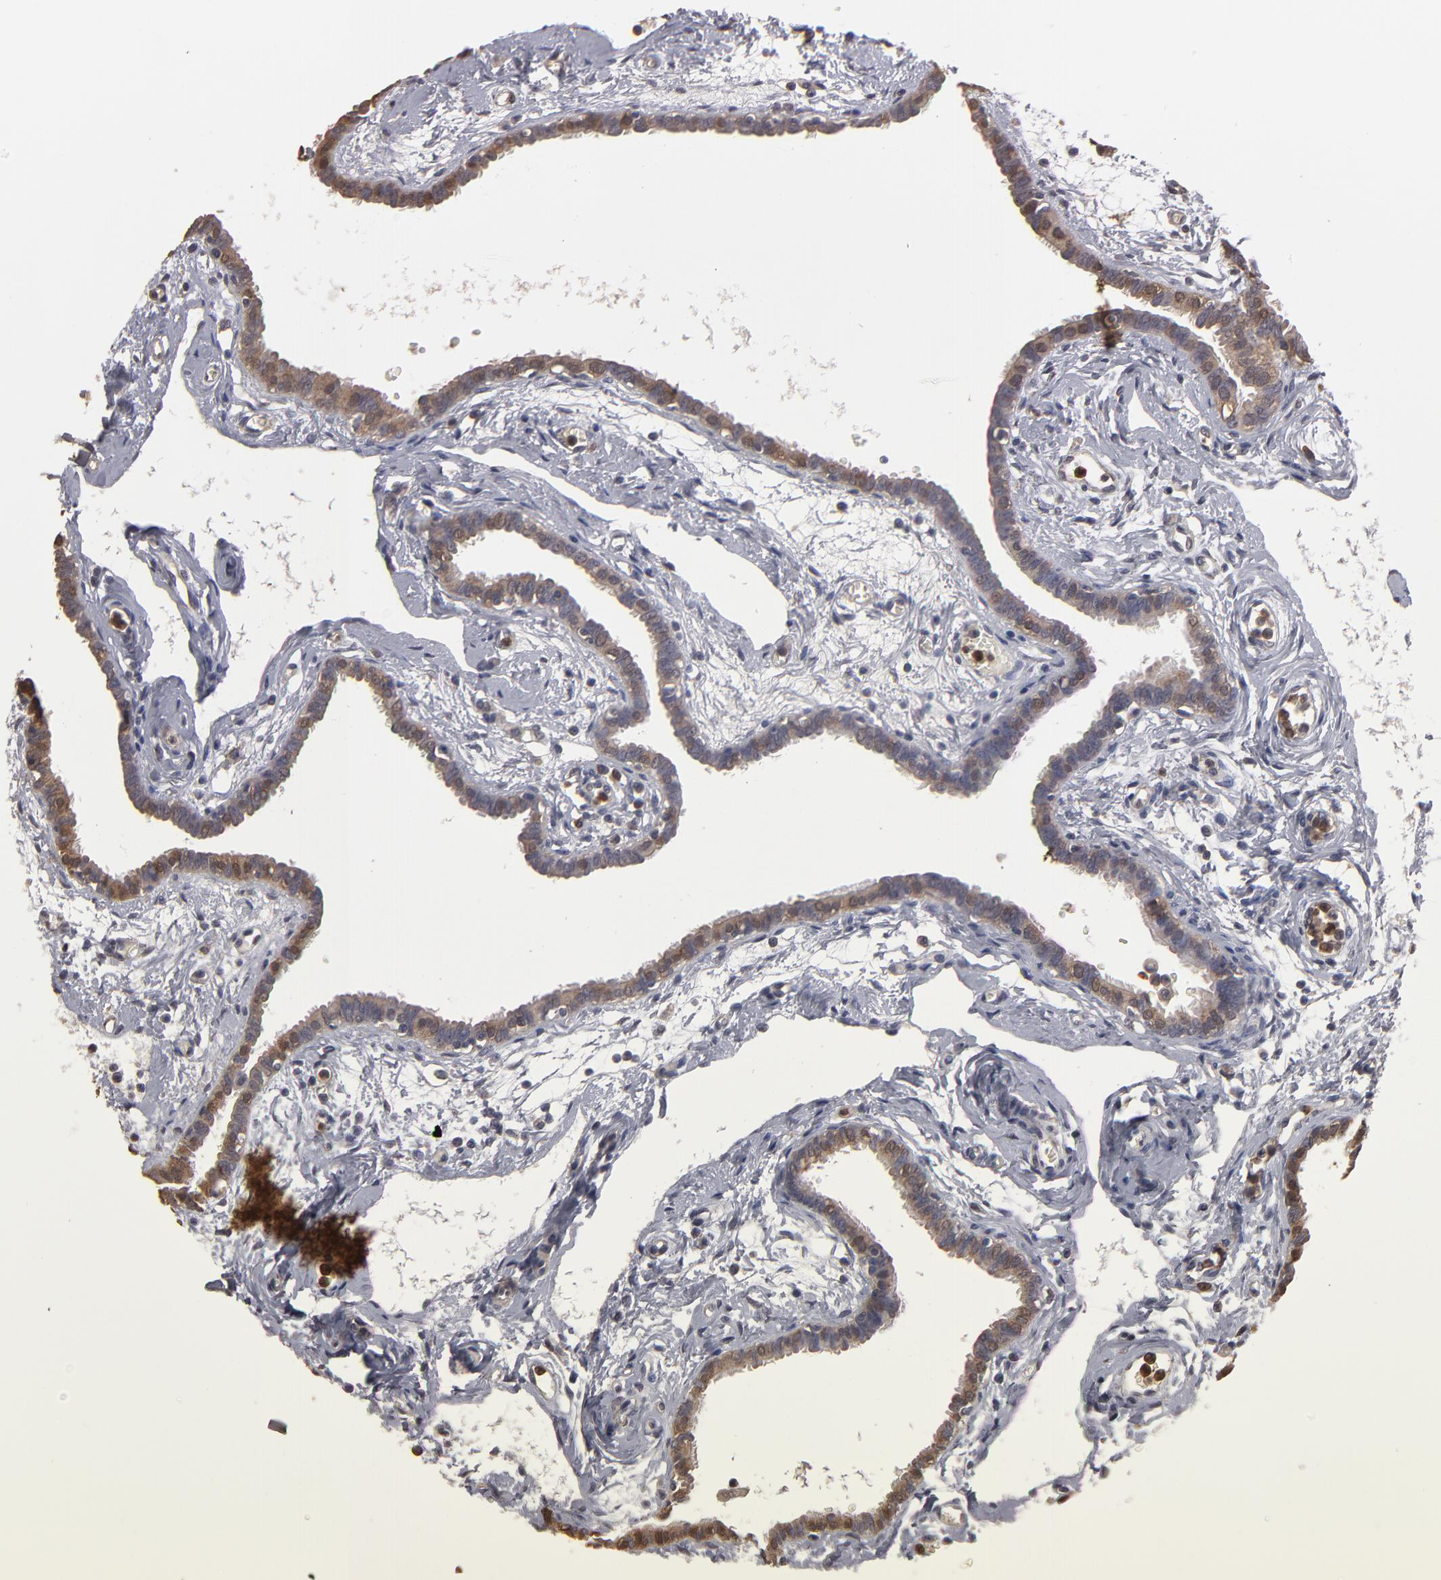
{"staining": {"intensity": "moderate", "quantity": "25%-75%", "location": "cytoplasmic/membranous"}, "tissue": "fallopian tube", "cell_type": "Glandular cells", "image_type": "normal", "snomed": [{"axis": "morphology", "description": "Normal tissue, NOS"}, {"axis": "topography", "description": "Fallopian tube"}], "caption": "Immunohistochemistry (IHC) (DAB (3,3'-diaminobenzidine)) staining of normal fallopian tube exhibits moderate cytoplasmic/membranous protein expression in about 25%-75% of glandular cells.", "gene": "RO60", "patient": {"sex": "female", "age": 54}}